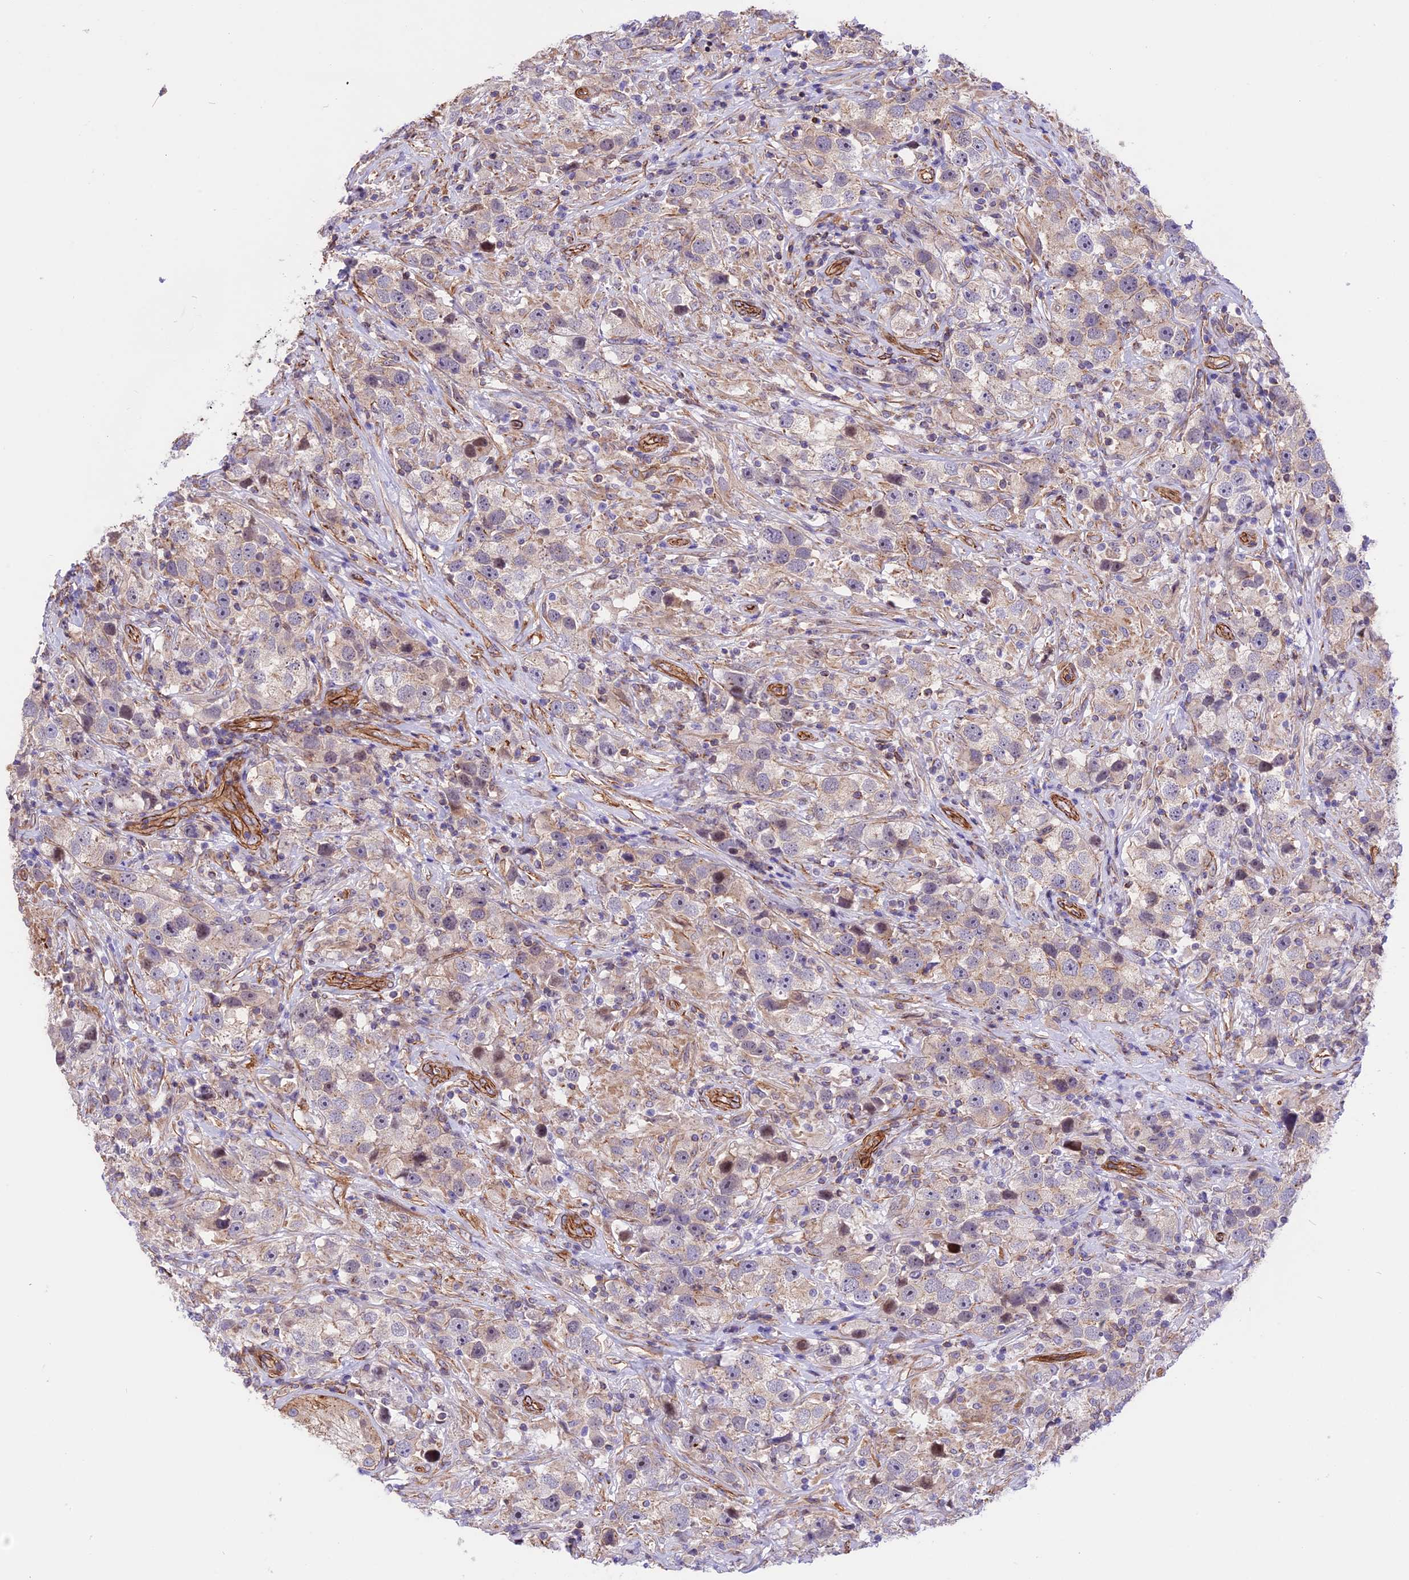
{"staining": {"intensity": "negative", "quantity": "none", "location": "none"}, "tissue": "testis cancer", "cell_type": "Tumor cells", "image_type": "cancer", "snomed": [{"axis": "morphology", "description": "Seminoma, NOS"}, {"axis": "topography", "description": "Testis"}], "caption": "Photomicrograph shows no protein expression in tumor cells of testis cancer tissue.", "gene": "R3HDM4", "patient": {"sex": "male", "age": 49}}